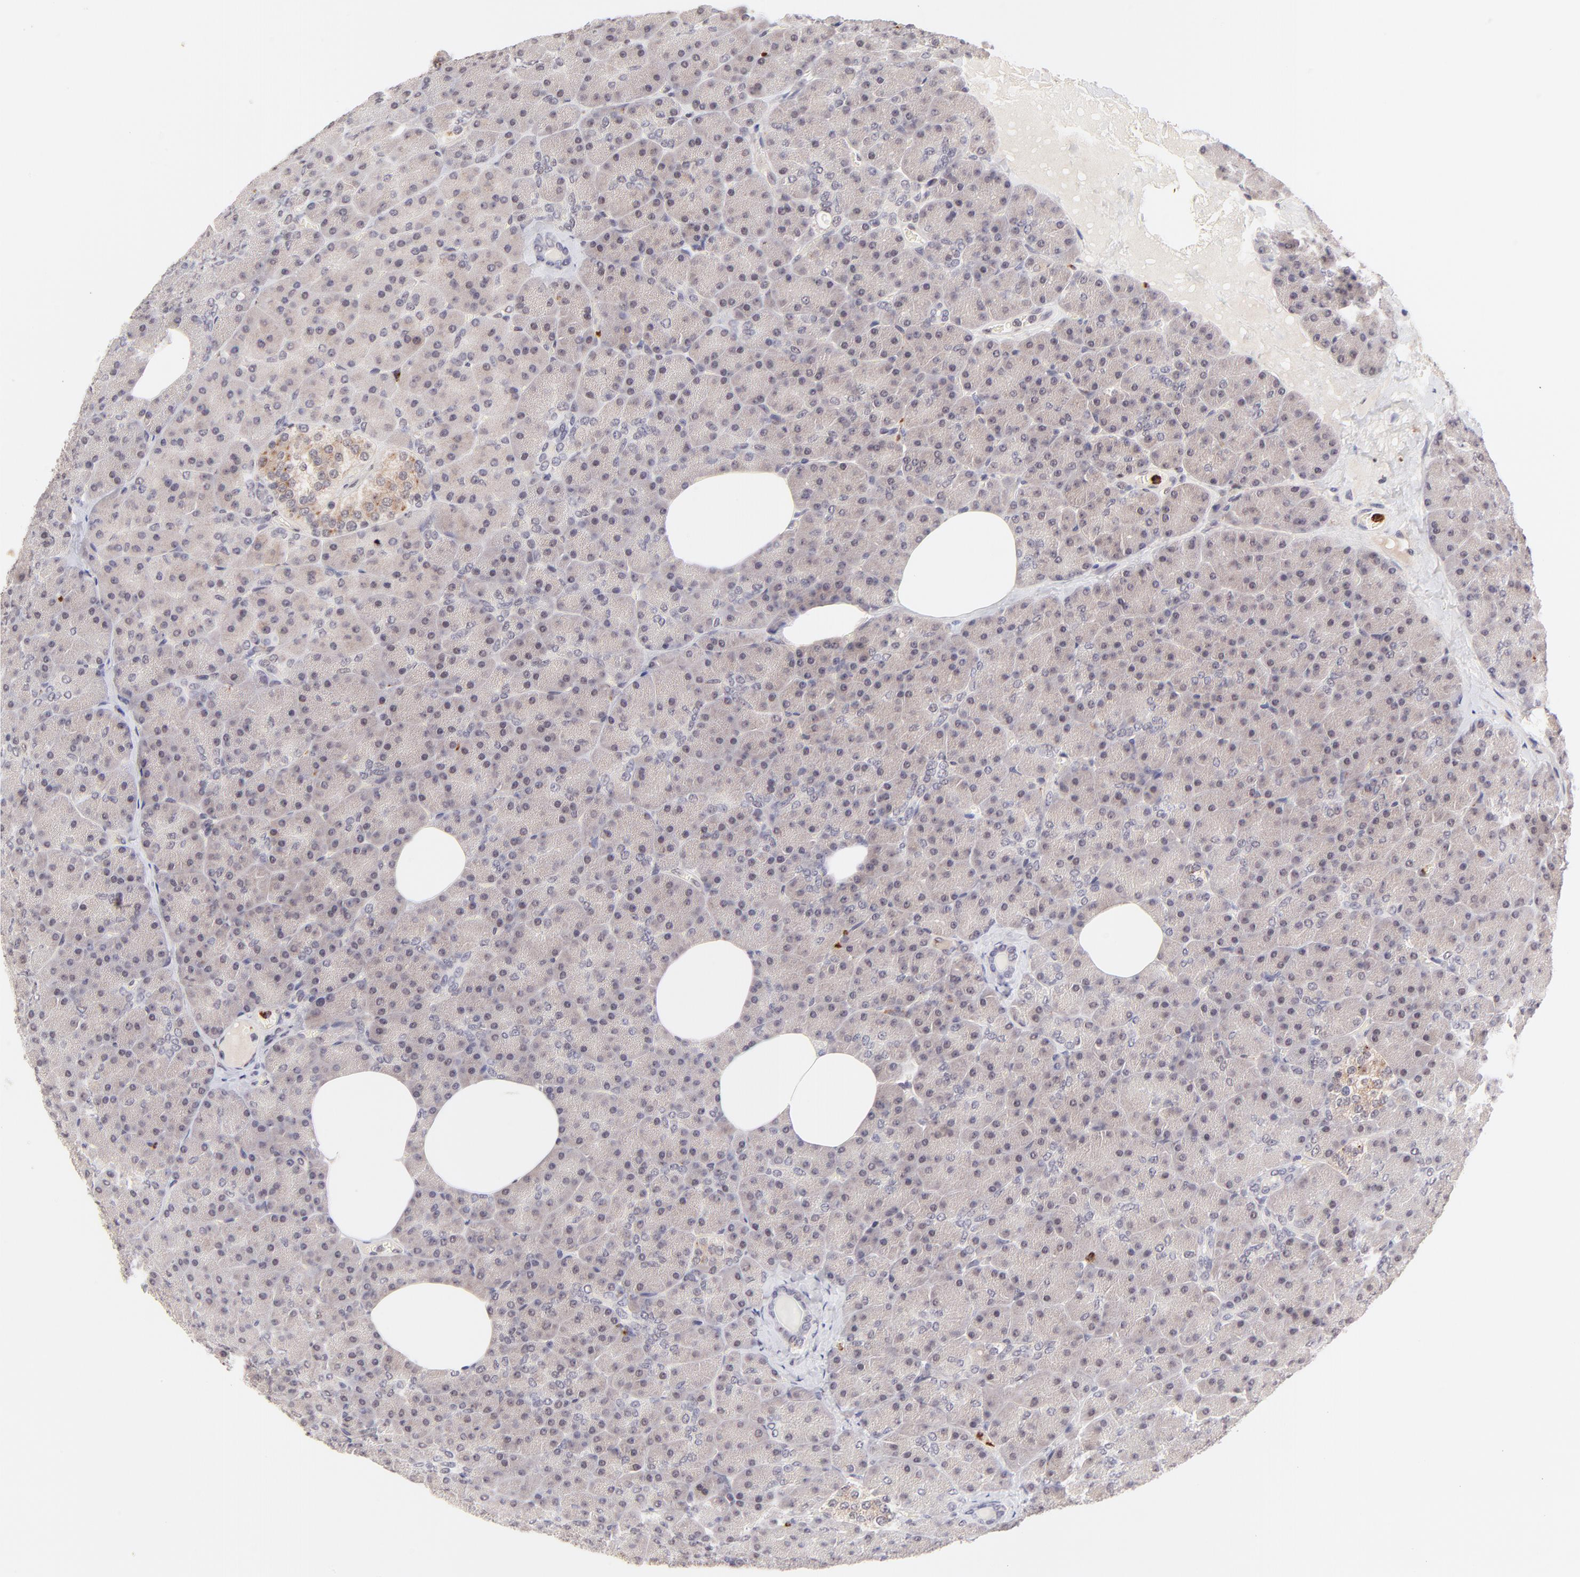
{"staining": {"intensity": "weak", "quantity": "25%-75%", "location": "cytoplasmic/membranous,nuclear"}, "tissue": "pancreas", "cell_type": "Exocrine glandular cells", "image_type": "normal", "snomed": [{"axis": "morphology", "description": "Normal tissue, NOS"}, {"axis": "topography", "description": "Pancreas"}], "caption": "Protein staining by IHC exhibits weak cytoplasmic/membranous,nuclear expression in approximately 25%-75% of exocrine glandular cells in unremarkable pancreas.", "gene": "MED12", "patient": {"sex": "female", "age": 35}}